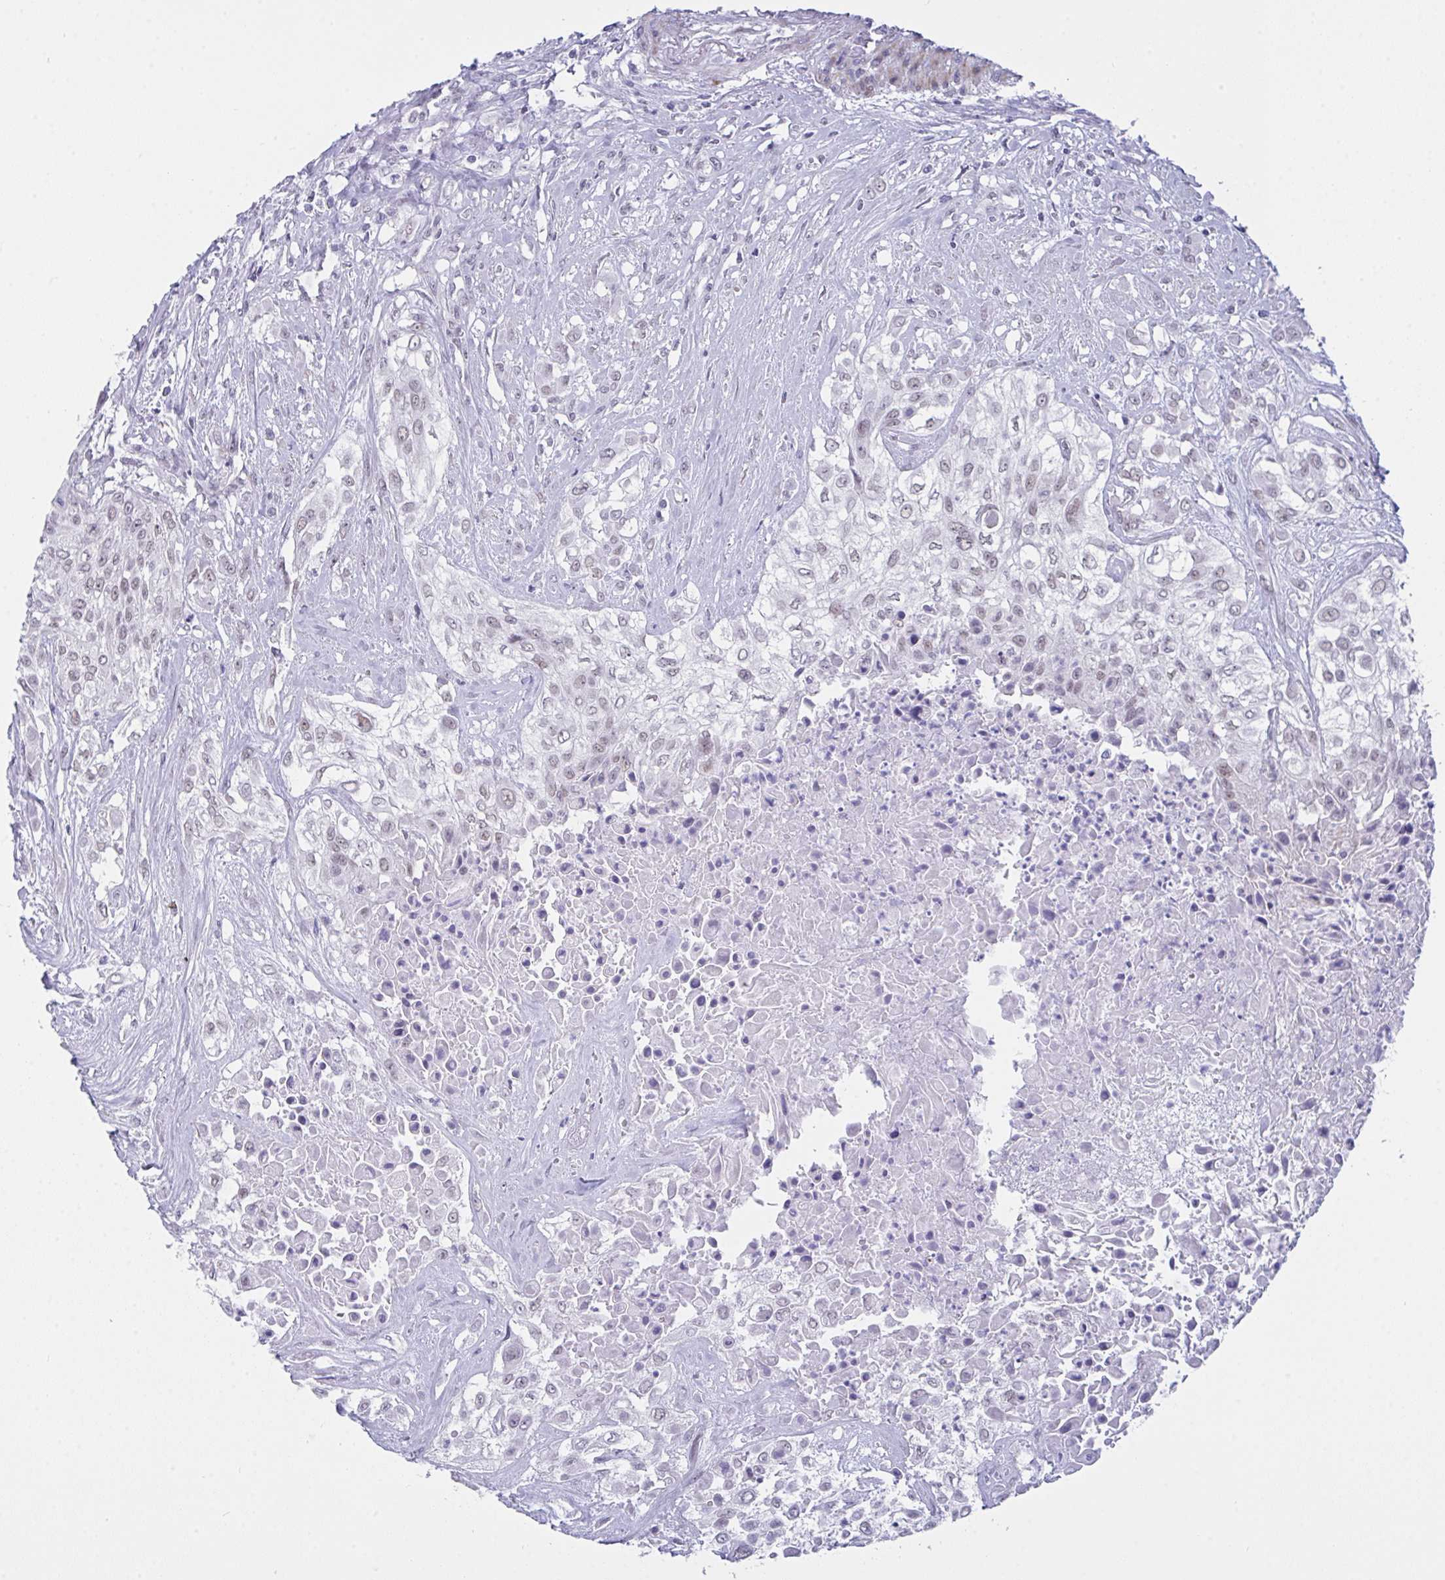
{"staining": {"intensity": "weak", "quantity": "<25%", "location": "nuclear"}, "tissue": "urothelial cancer", "cell_type": "Tumor cells", "image_type": "cancer", "snomed": [{"axis": "morphology", "description": "Urothelial carcinoma, High grade"}, {"axis": "topography", "description": "Urinary bladder"}], "caption": "Human urothelial cancer stained for a protein using IHC shows no expression in tumor cells.", "gene": "FBXL22", "patient": {"sex": "male", "age": 57}}